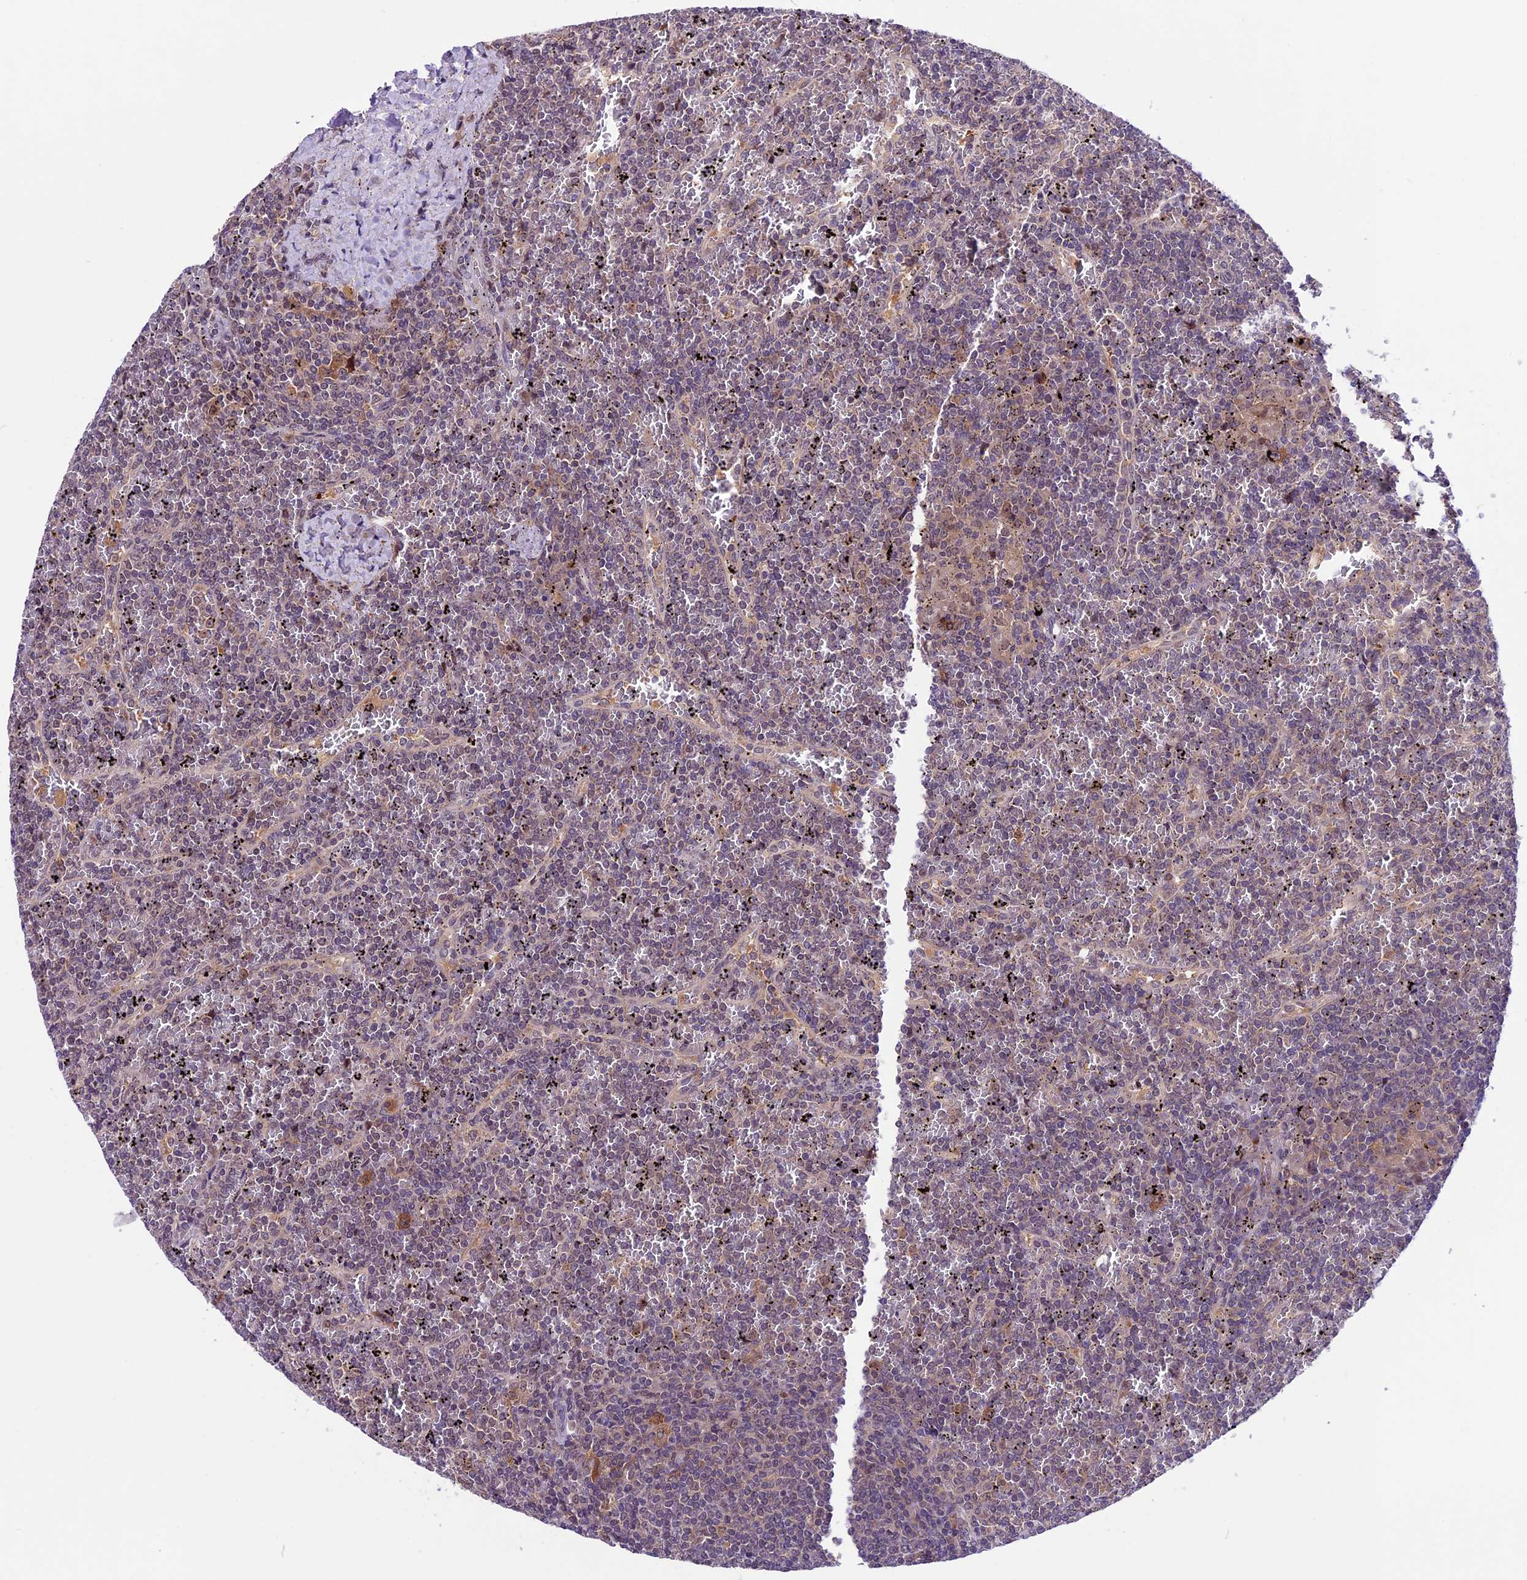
{"staining": {"intensity": "weak", "quantity": "<25%", "location": "nuclear"}, "tissue": "lymphoma", "cell_type": "Tumor cells", "image_type": "cancer", "snomed": [{"axis": "morphology", "description": "Malignant lymphoma, non-Hodgkin's type, Low grade"}, {"axis": "topography", "description": "Spleen"}], "caption": "Low-grade malignant lymphoma, non-Hodgkin's type was stained to show a protein in brown. There is no significant staining in tumor cells.", "gene": "XKR7", "patient": {"sex": "female", "age": 19}}